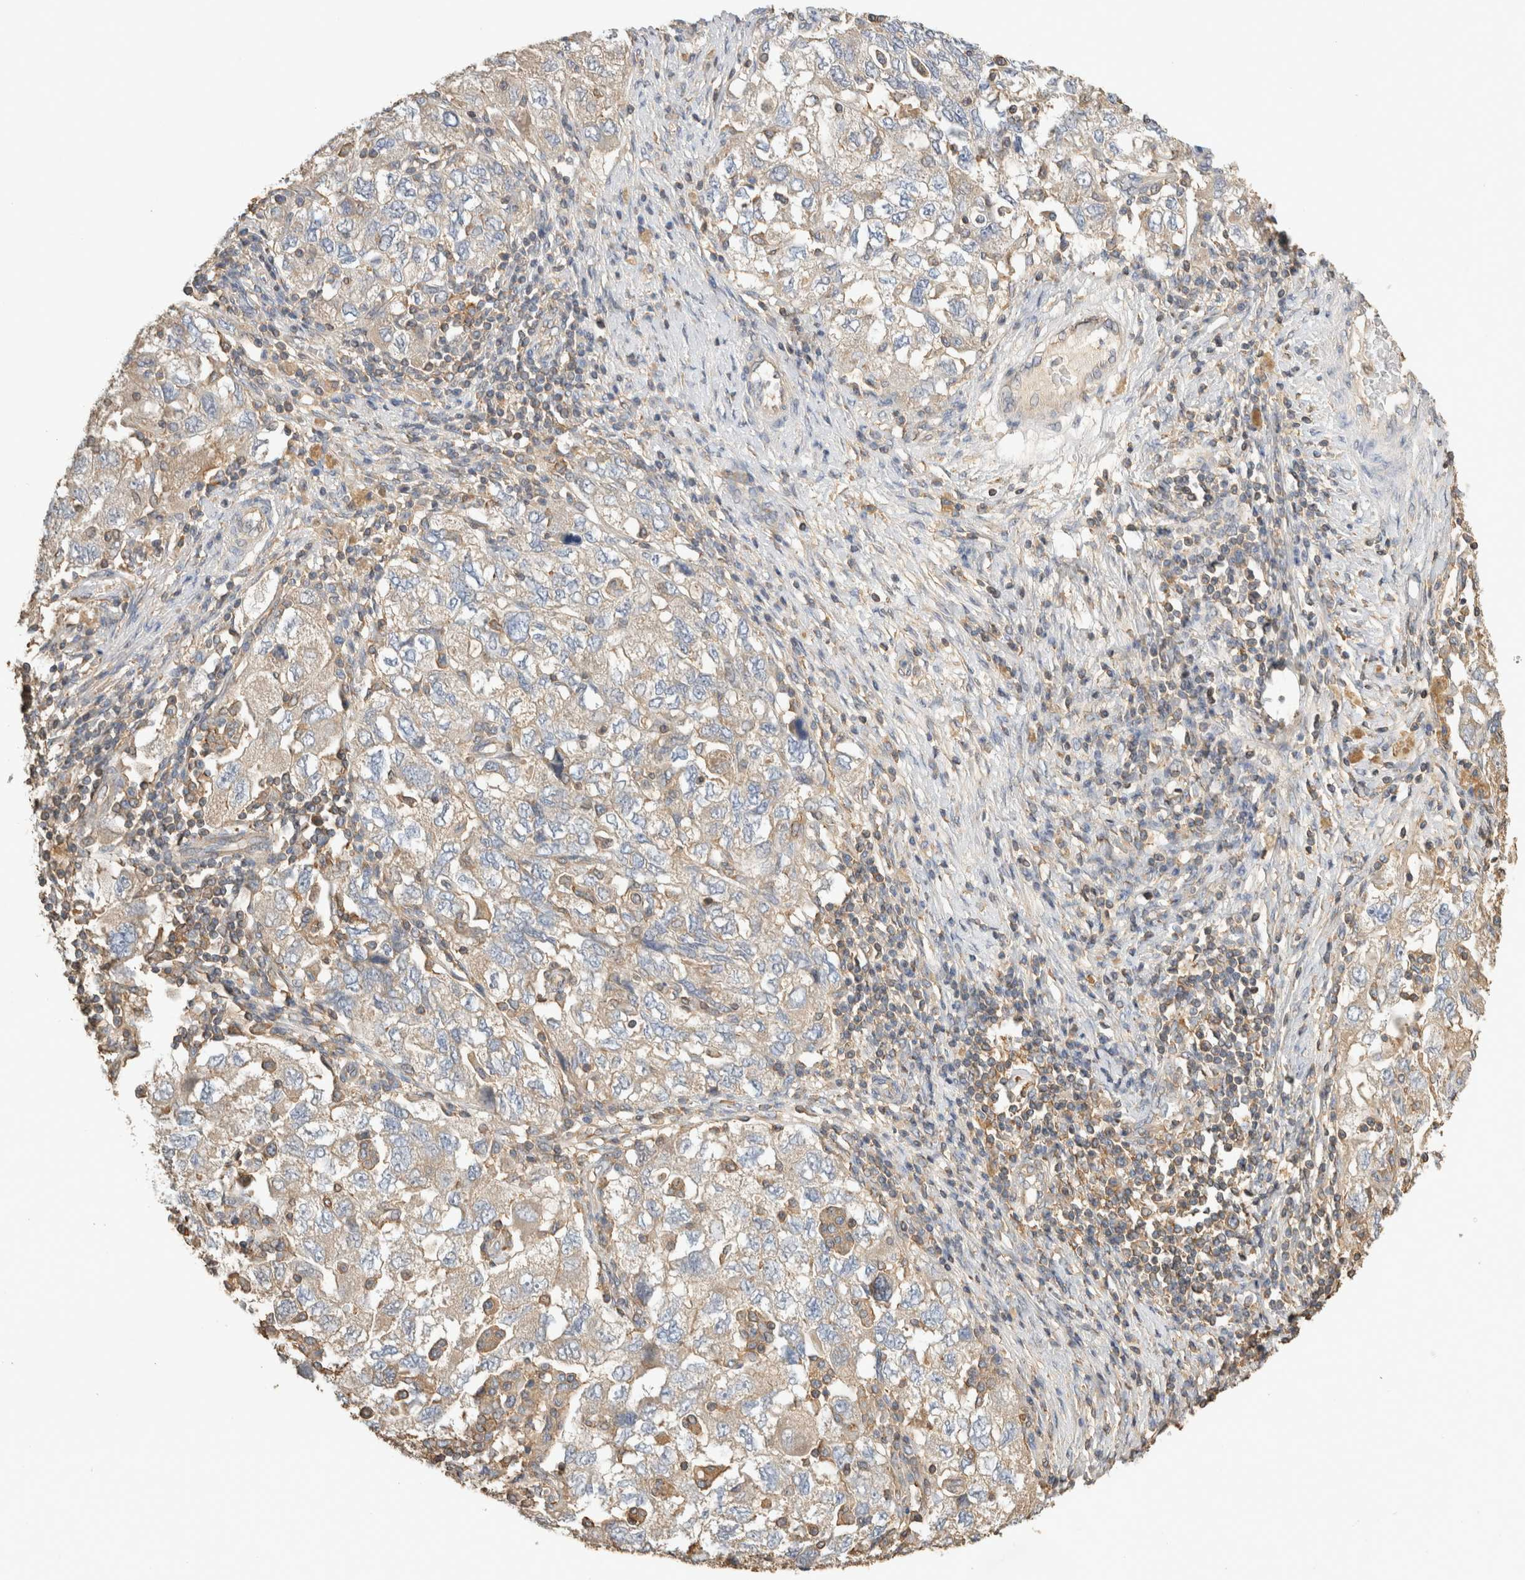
{"staining": {"intensity": "weak", "quantity": "25%-75%", "location": "cytoplasmic/membranous"}, "tissue": "ovarian cancer", "cell_type": "Tumor cells", "image_type": "cancer", "snomed": [{"axis": "morphology", "description": "Carcinoma, NOS"}, {"axis": "morphology", "description": "Cystadenocarcinoma, serous, NOS"}, {"axis": "topography", "description": "Ovary"}], "caption": "Ovarian serous cystadenocarcinoma tissue reveals weak cytoplasmic/membranous positivity in approximately 25%-75% of tumor cells, visualized by immunohistochemistry.", "gene": "EIF4G3", "patient": {"sex": "female", "age": 69}}